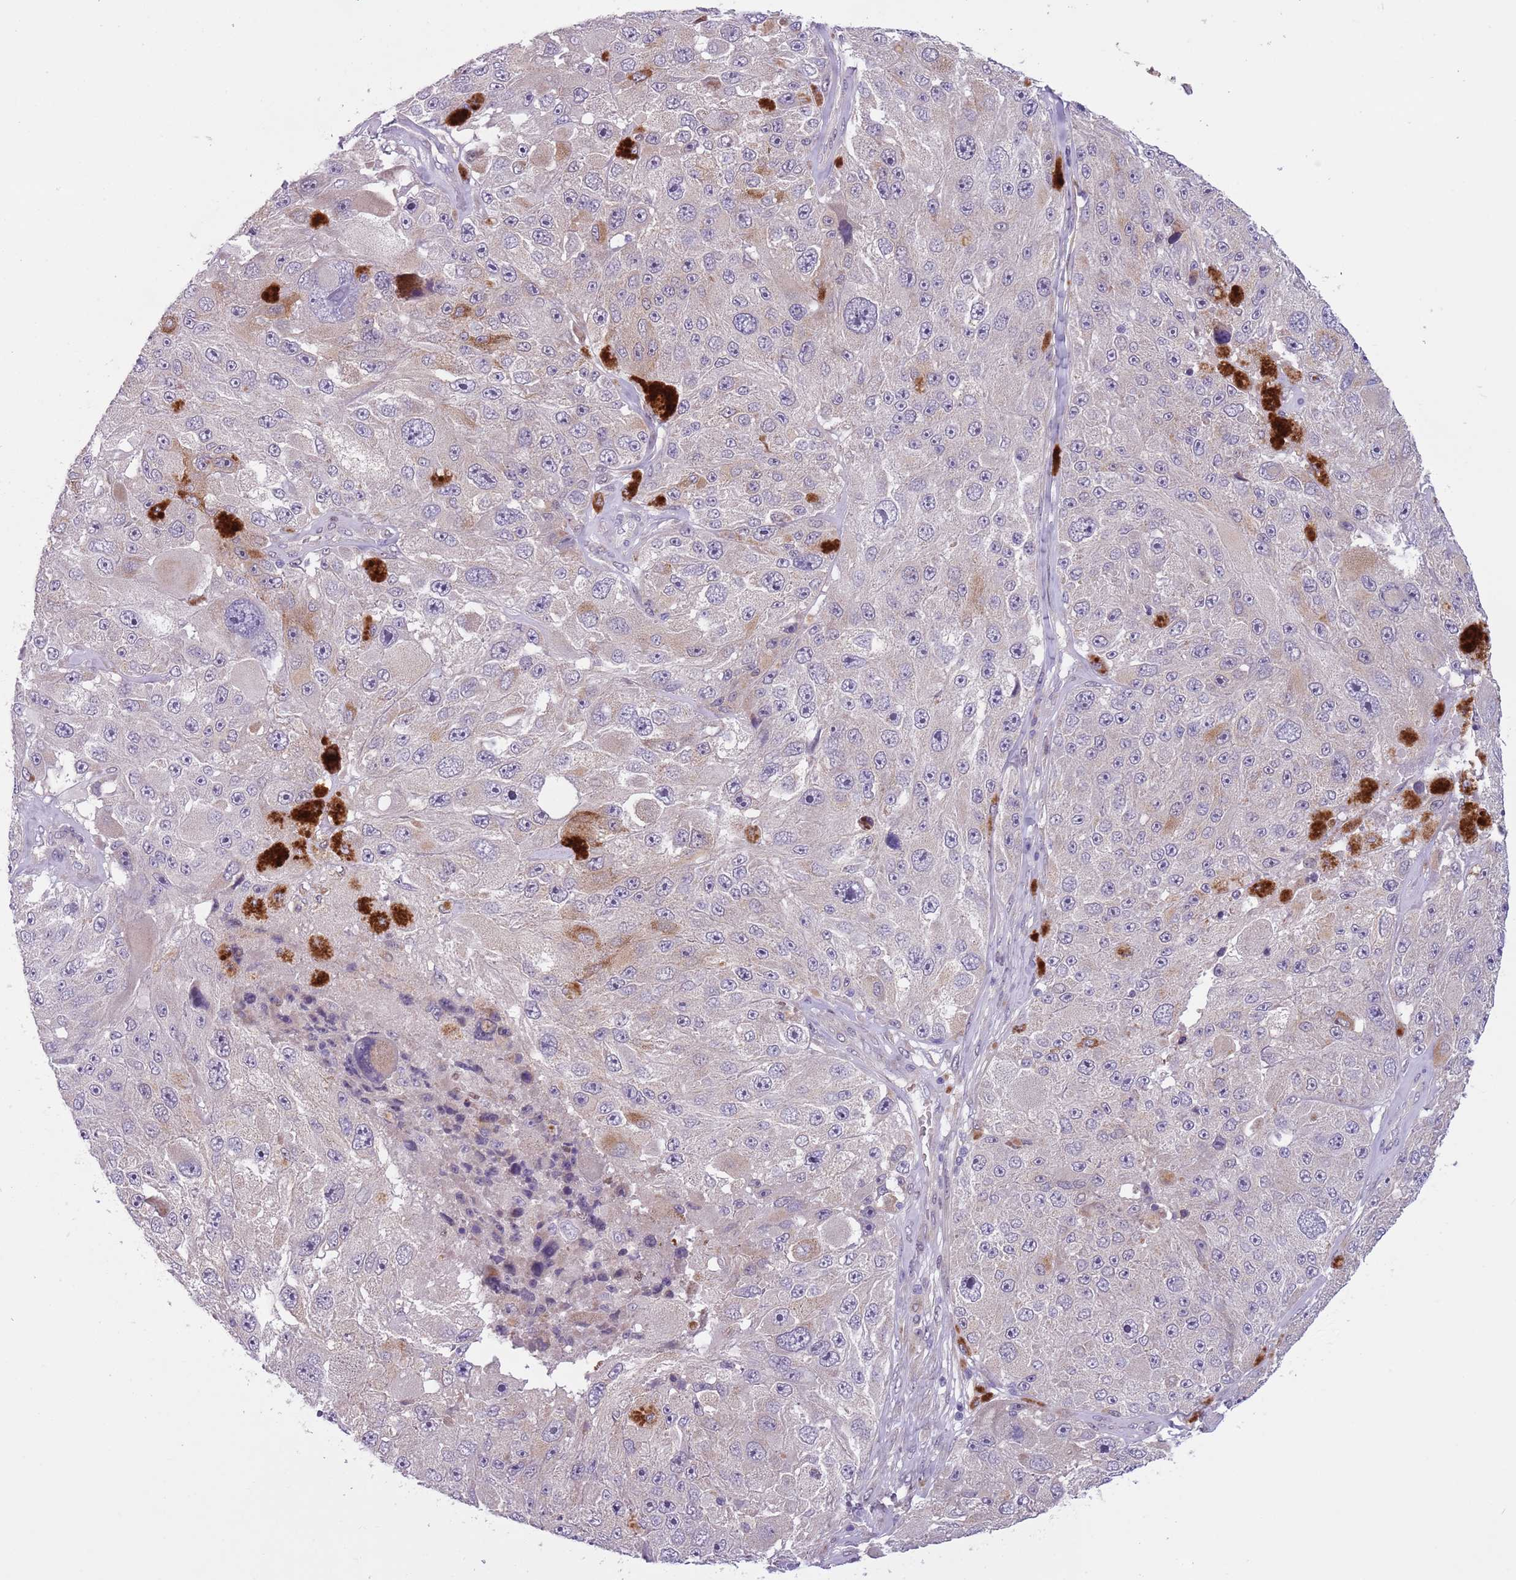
{"staining": {"intensity": "negative", "quantity": "none", "location": "none"}, "tissue": "melanoma", "cell_type": "Tumor cells", "image_type": "cancer", "snomed": [{"axis": "morphology", "description": "Malignant melanoma, Metastatic site"}, {"axis": "topography", "description": "Lymph node"}], "caption": "Immunohistochemistry histopathology image of human melanoma stained for a protein (brown), which exhibits no expression in tumor cells.", "gene": "ADCY7", "patient": {"sex": "male", "age": 62}}